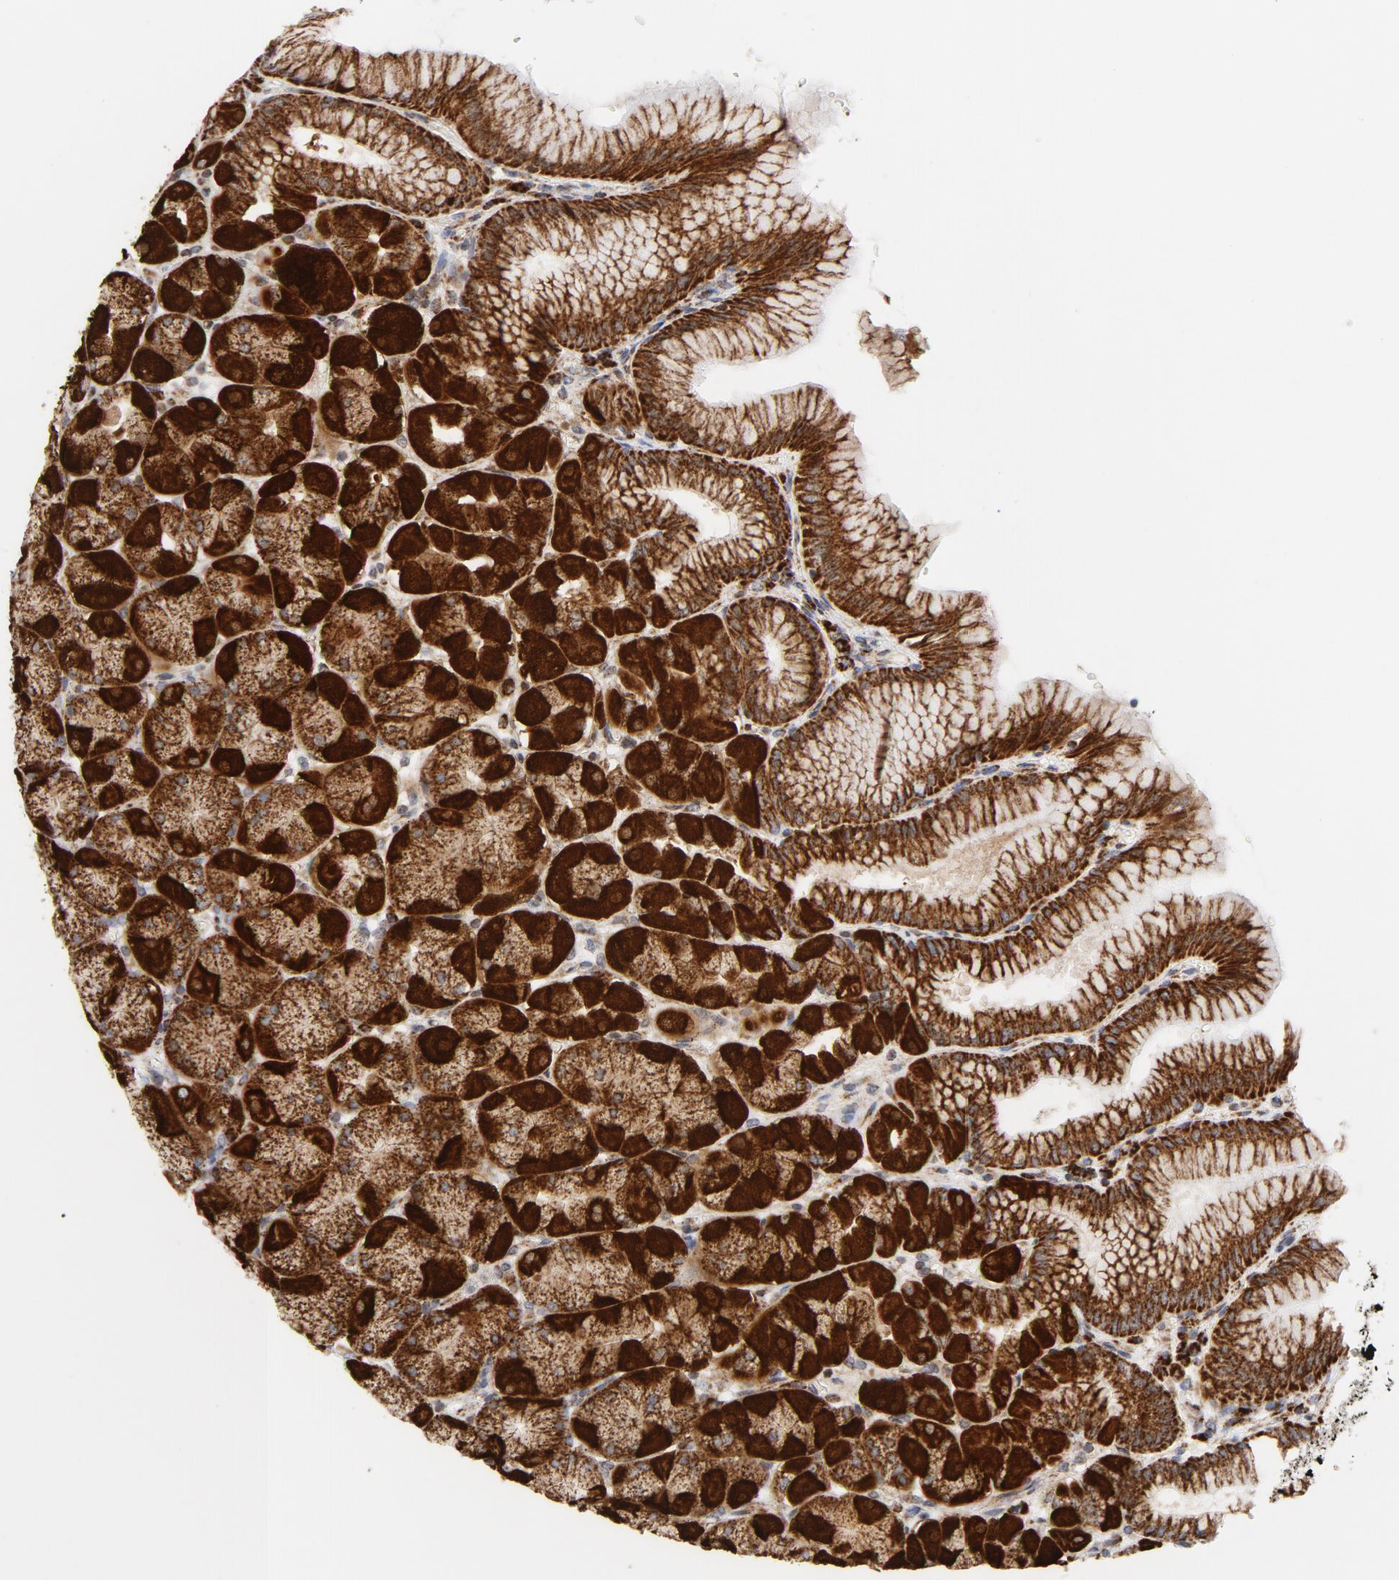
{"staining": {"intensity": "strong", "quantity": ">75%", "location": "cytoplasmic/membranous"}, "tissue": "stomach", "cell_type": "Glandular cells", "image_type": "normal", "snomed": [{"axis": "morphology", "description": "Normal tissue, NOS"}, {"axis": "topography", "description": "Stomach, upper"}], "caption": "Immunohistochemistry (IHC) of benign human stomach demonstrates high levels of strong cytoplasmic/membranous positivity in approximately >75% of glandular cells. (DAB IHC with brightfield microscopy, high magnification).", "gene": "CYCS", "patient": {"sex": "female", "age": 56}}